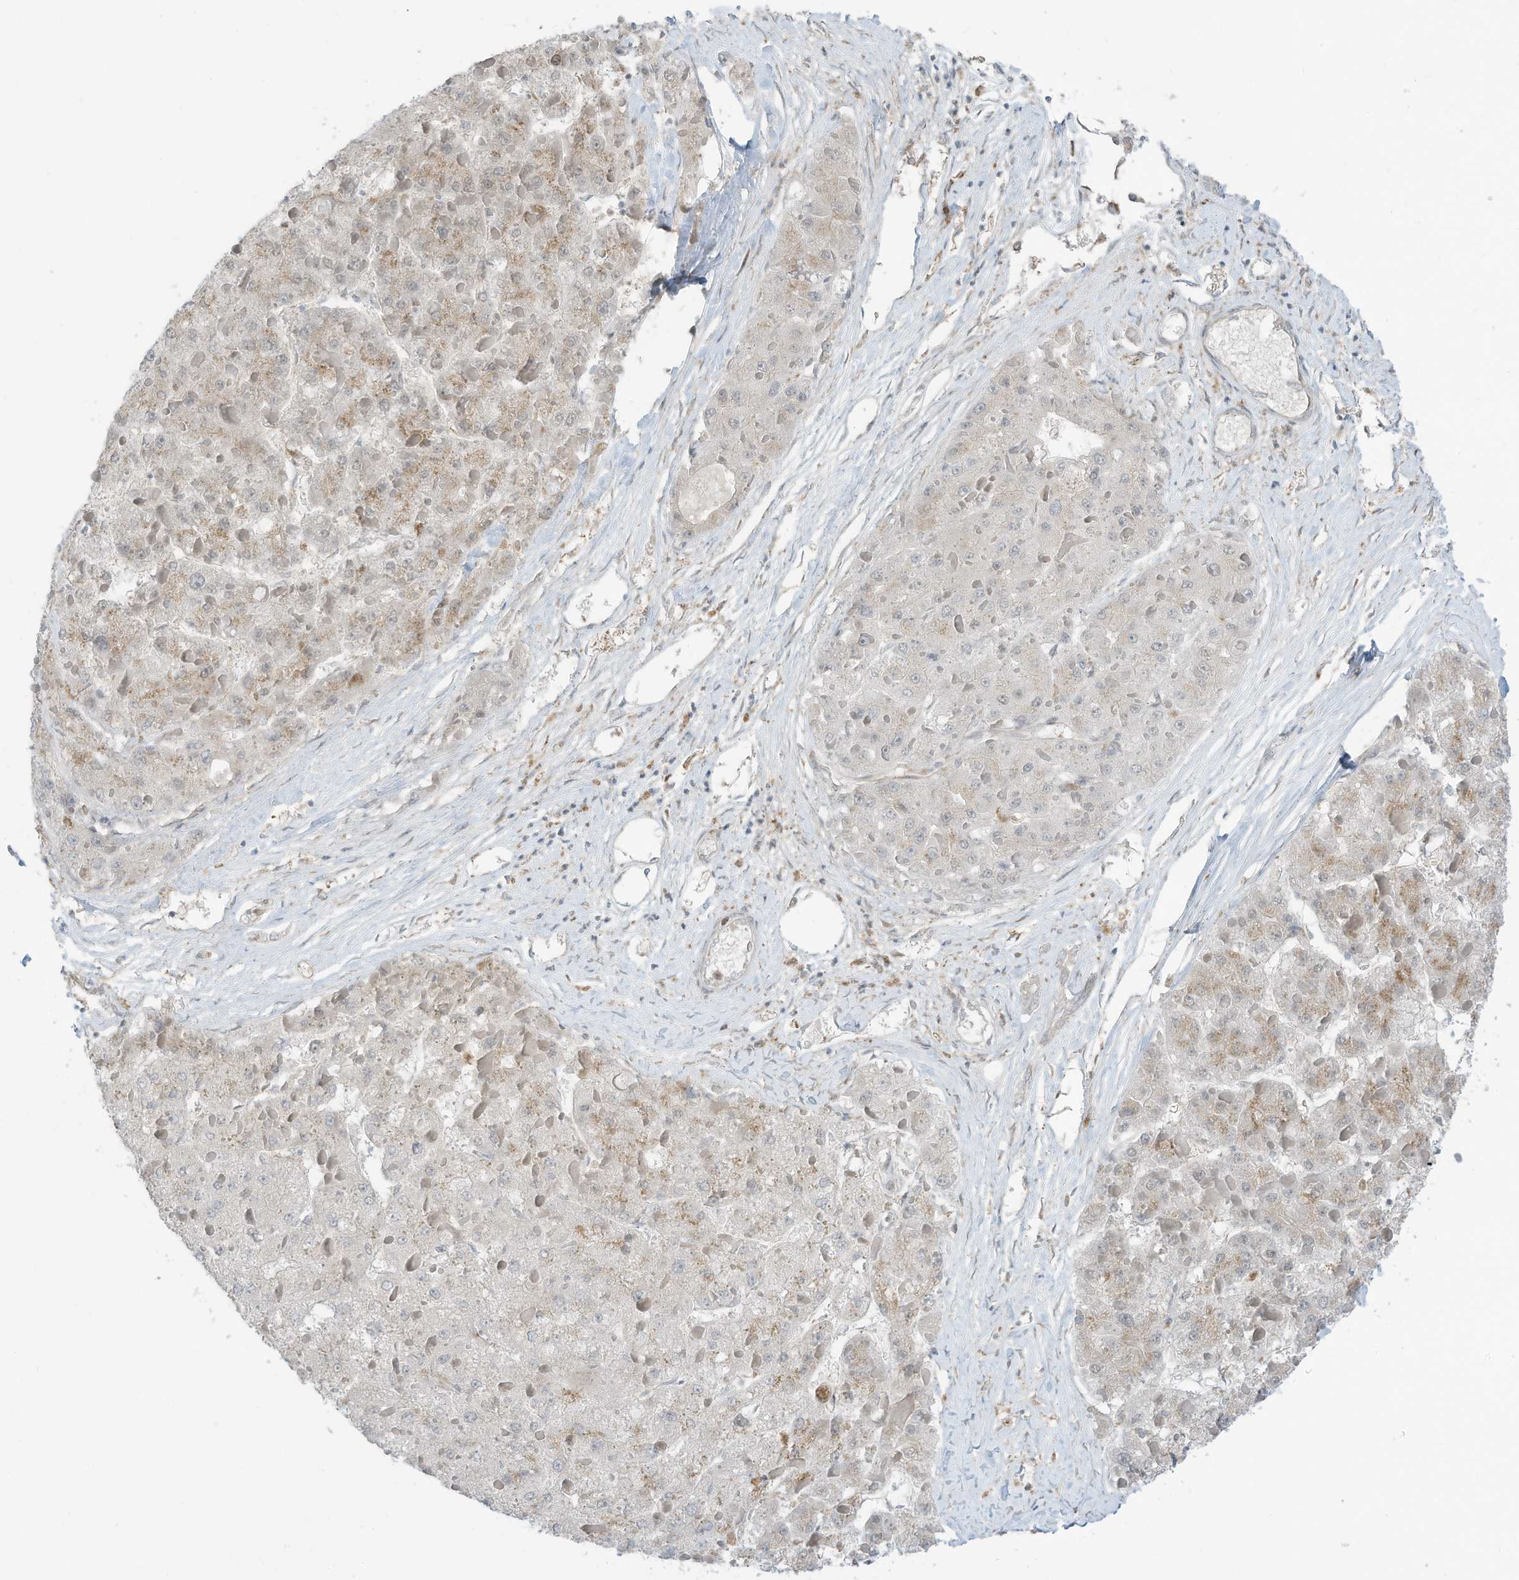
{"staining": {"intensity": "negative", "quantity": "none", "location": "none"}, "tissue": "liver cancer", "cell_type": "Tumor cells", "image_type": "cancer", "snomed": [{"axis": "morphology", "description": "Carcinoma, Hepatocellular, NOS"}, {"axis": "topography", "description": "Liver"}], "caption": "The micrograph demonstrates no significant staining in tumor cells of liver hepatocellular carcinoma.", "gene": "DZIP3", "patient": {"sex": "female", "age": 73}}